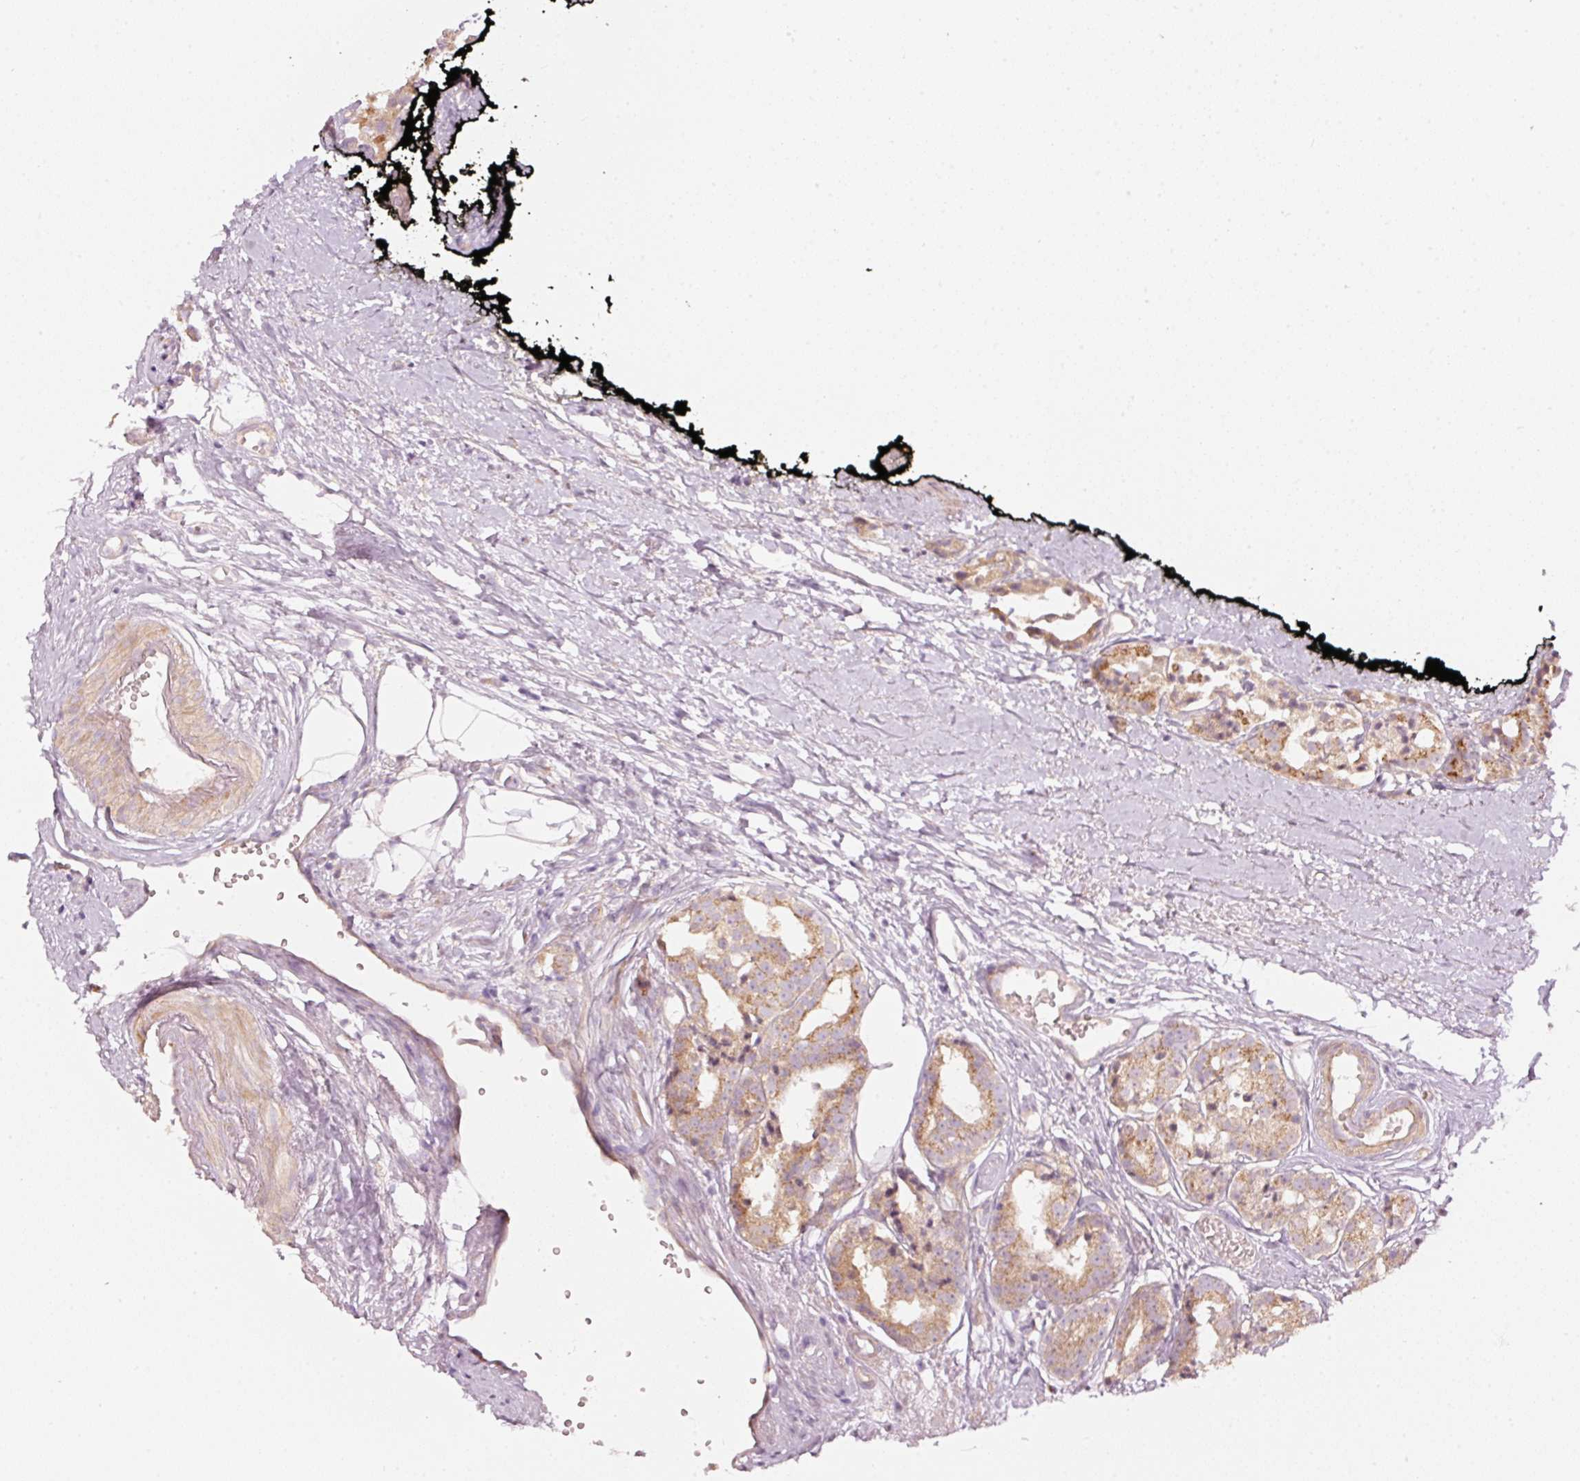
{"staining": {"intensity": "moderate", "quantity": ">75%", "location": "cytoplasmic/membranous"}, "tissue": "prostate cancer", "cell_type": "Tumor cells", "image_type": "cancer", "snomed": [{"axis": "morphology", "description": "Adenocarcinoma, High grade"}, {"axis": "topography", "description": "Prostate"}], "caption": "There is medium levels of moderate cytoplasmic/membranous positivity in tumor cells of prostate cancer (high-grade adenocarcinoma), as demonstrated by immunohistochemical staining (brown color).", "gene": "MAP10", "patient": {"sex": "male", "age": 71}}